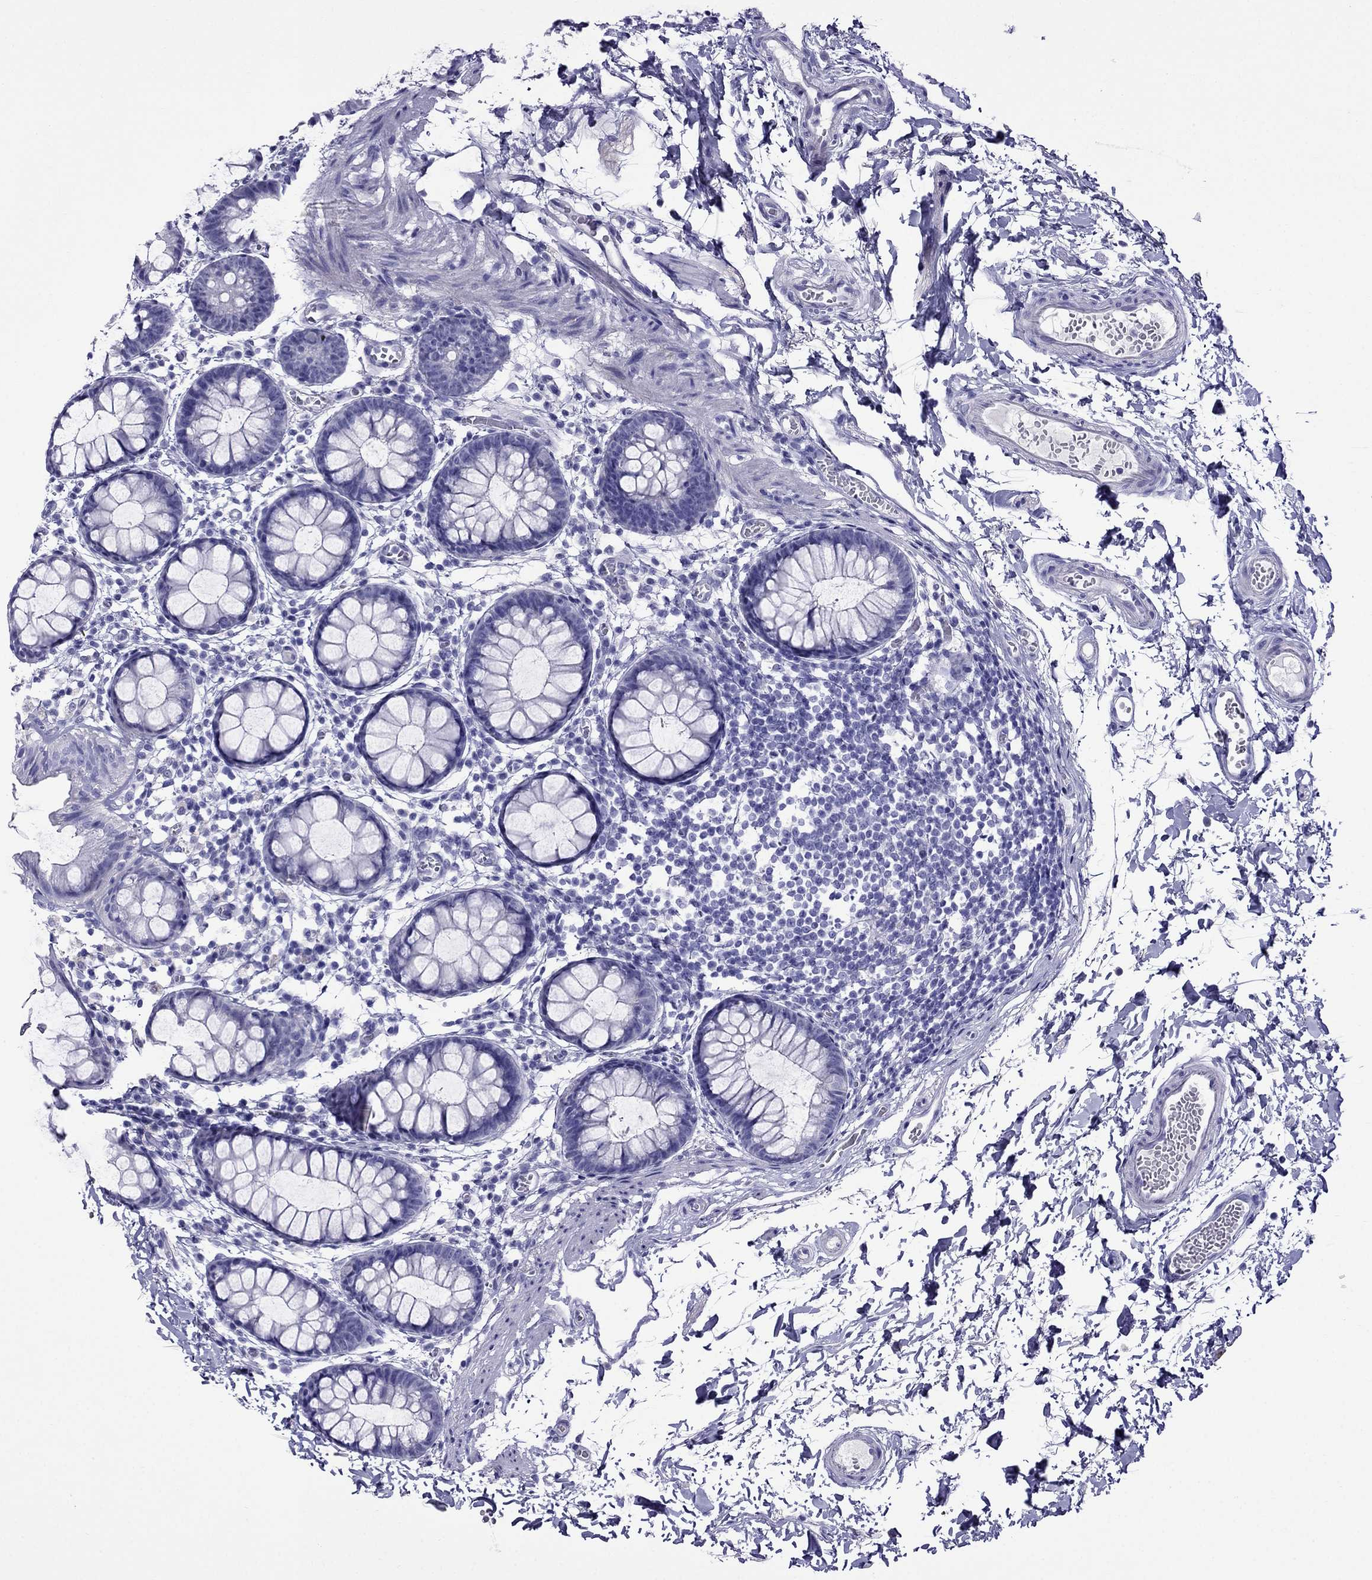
{"staining": {"intensity": "negative", "quantity": "none", "location": "none"}, "tissue": "rectum", "cell_type": "Glandular cells", "image_type": "normal", "snomed": [{"axis": "morphology", "description": "Normal tissue, NOS"}, {"axis": "topography", "description": "Rectum"}], "caption": "Benign rectum was stained to show a protein in brown. There is no significant staining in glandular cells.", "gene": "CRYBA1", "patient": {"sex": "male", "age": 57}}